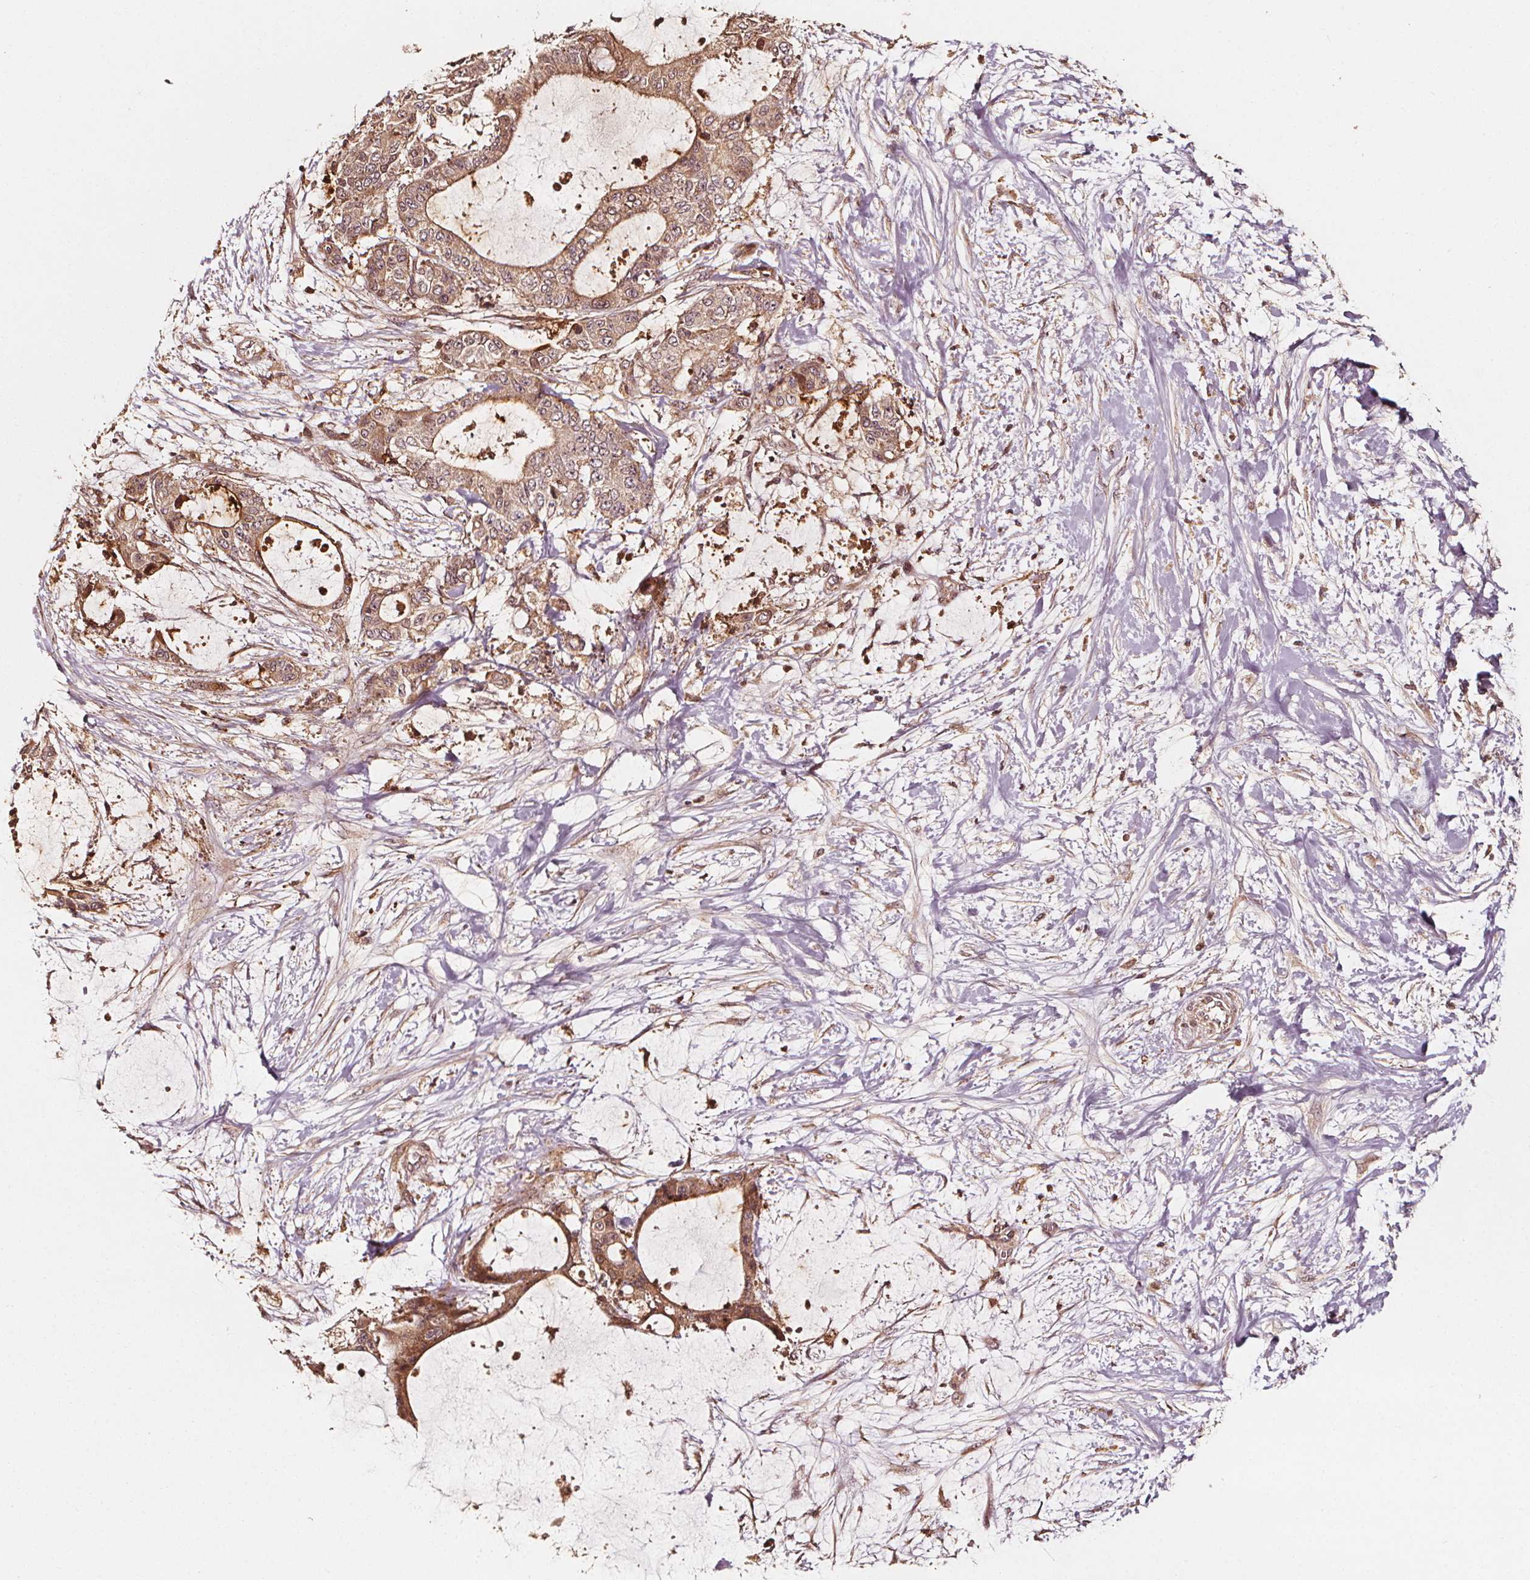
{"staining": {"intensity": "moderate", "quantity": ">75%", "location": "cytoplasmic/membranous"}, "tissue": "liver cancer", "cell_type": "Tumor cells", "image_type": "cancer", "snomed": [{"axis": "morphology", "description": "Cholangiocarcinoma"}, {"axis": "topography", "description": "Liver"}], "caption": "Immunohistochemical staining of human liver cholangiocarcinoma demonstrates medium levels of moderate cytoplasmic/membranous protein positivity in about >75% of tumor cells. The staining is performed using DAB (3,3'-diaminobenzidine) brown chromogen to label protein expression. The nuclei are counter-stained blue using hematoxylin.", "gene": "NPC1", "patient": {"sex": "female", "age": 73}}